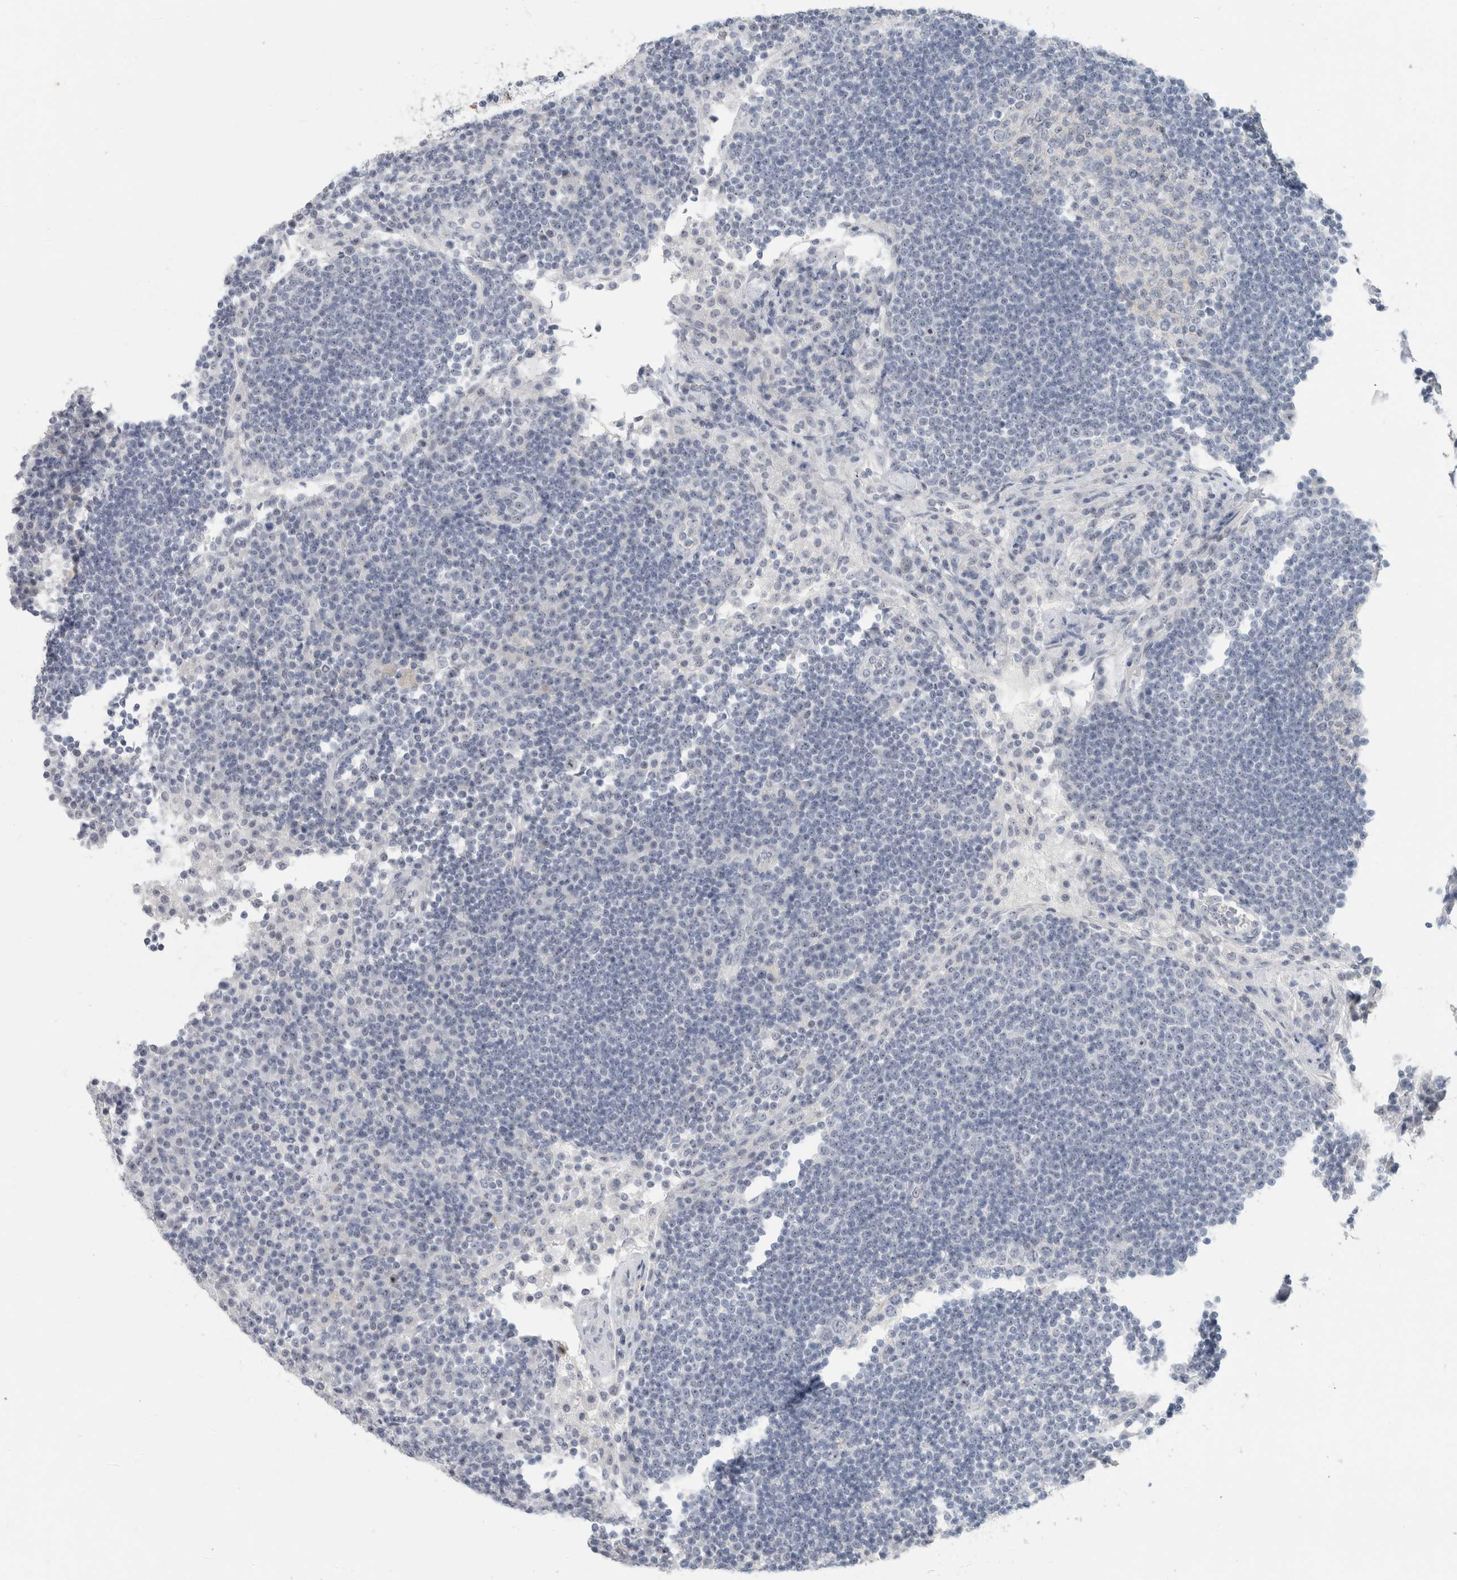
{"staining": {"intensity": "negative", "quantity": "none", "location": "none"}, "tissue": "lymph node", "cell_type": "Germinal center cells", "image_type": "normal", "snomed": [{"axis": "morphology", "description": "Normal tissue, NOS"}, {"axis": "topography", "description": "Lymph node"}], "caption": "Immunohistochemistry (IHC) image of benign human lymph node stained for a protein (brown), which displays no expression in germinal center cells.", "gene": "FMR1NB", "patient": {"sex": "female", "age": 53}}